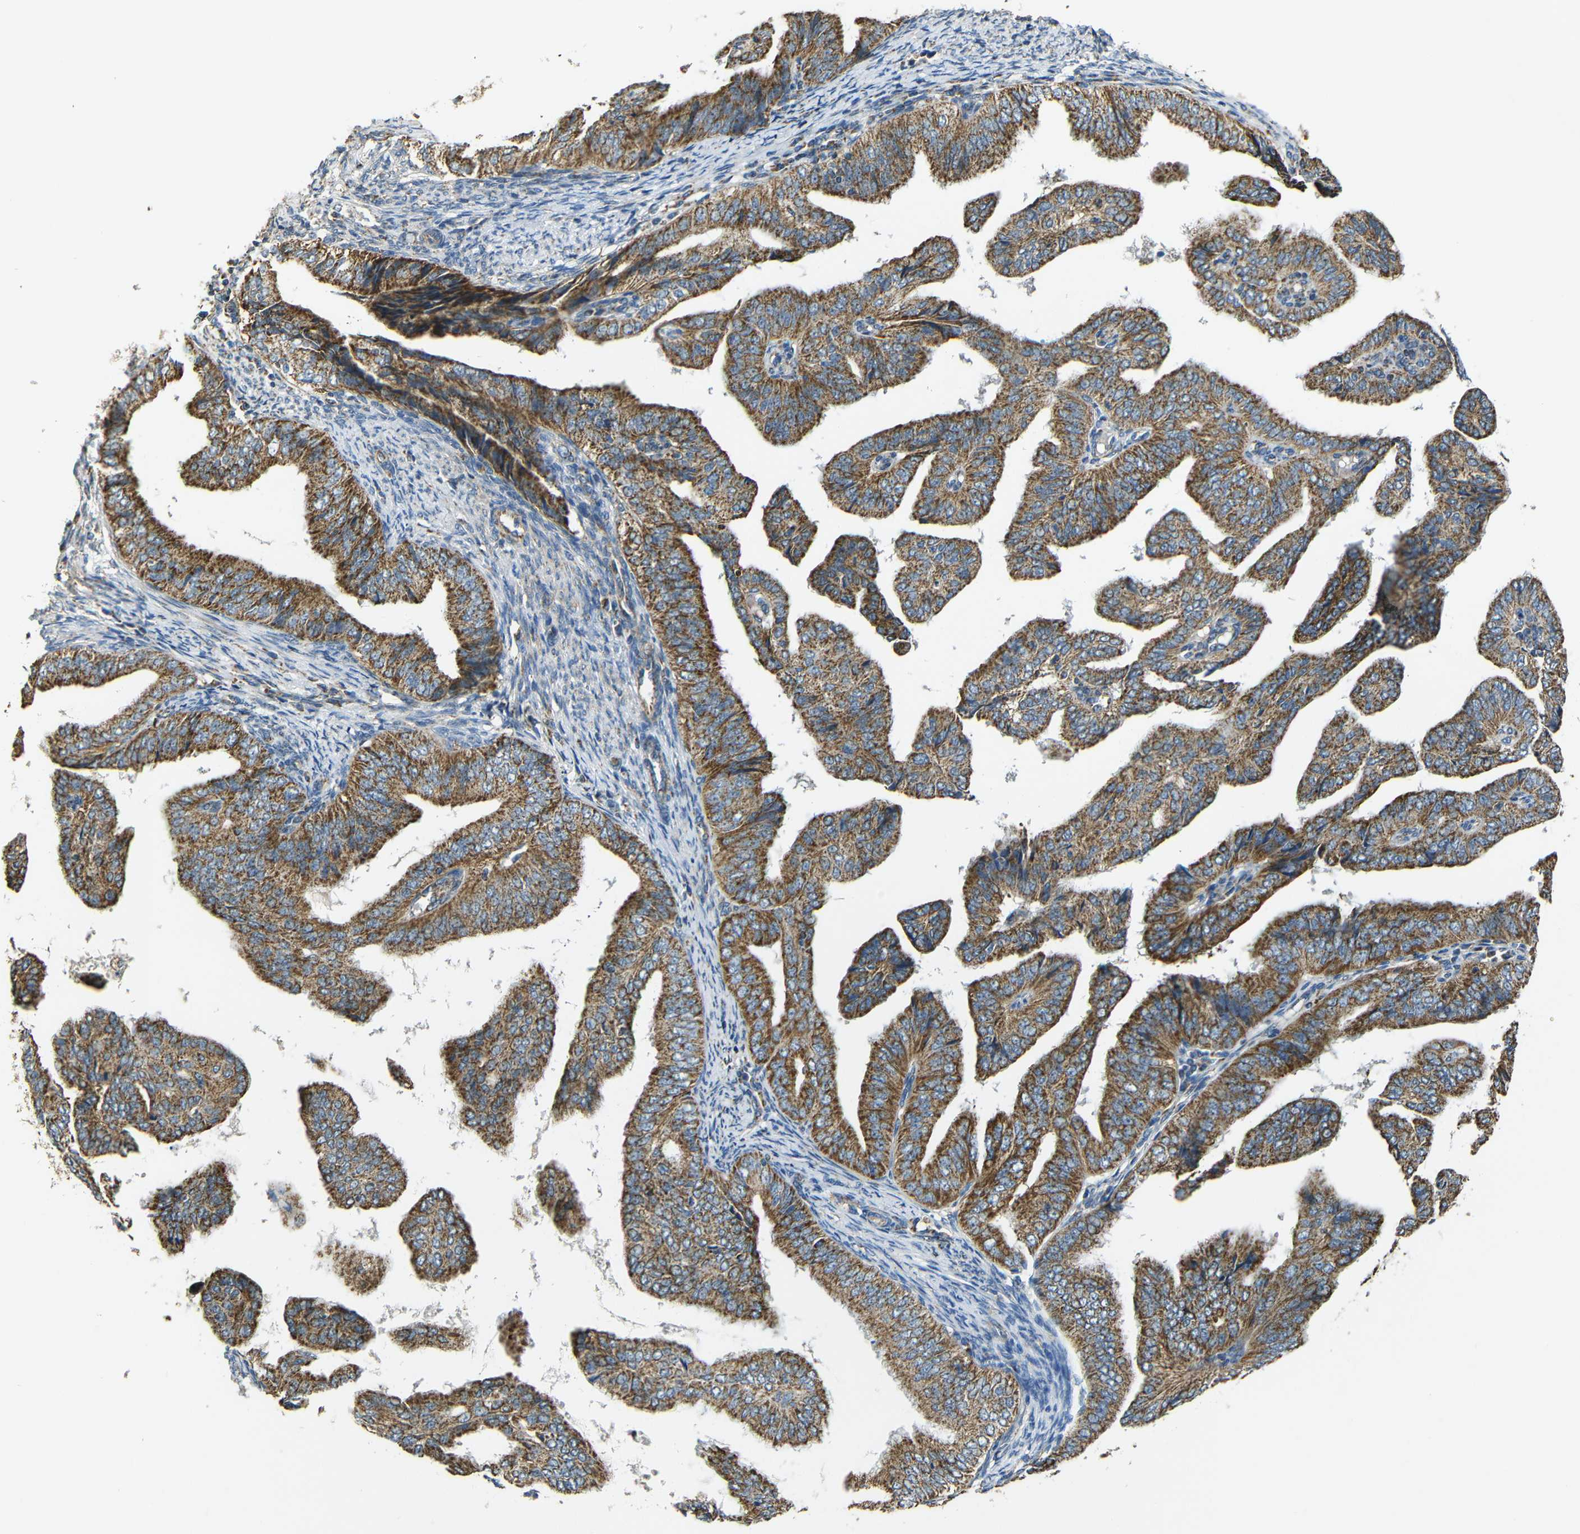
{"staining": {"intensity": "moderate", "quantity": ">75%", "location": "cytoplasmic/membranous"}, "tissue": "endometrial cancer", "cell_type": "Tumor cells", "image_type": "cancer", "snomed": [{"axis": "morphology", "description": "Adenocarcinoma, NOS"}, {"axis": "topography", "description": "Endometrium"}], "caption": "Immunohistochemistry (IHC) of human endometrial adenocarcinoma exhibits medium levels of moderate cytoplasmic/membranous staining in about >75% of tumor cells.", "gene": "NR3C2", "patient": {"sex": "female", "age": 58}}